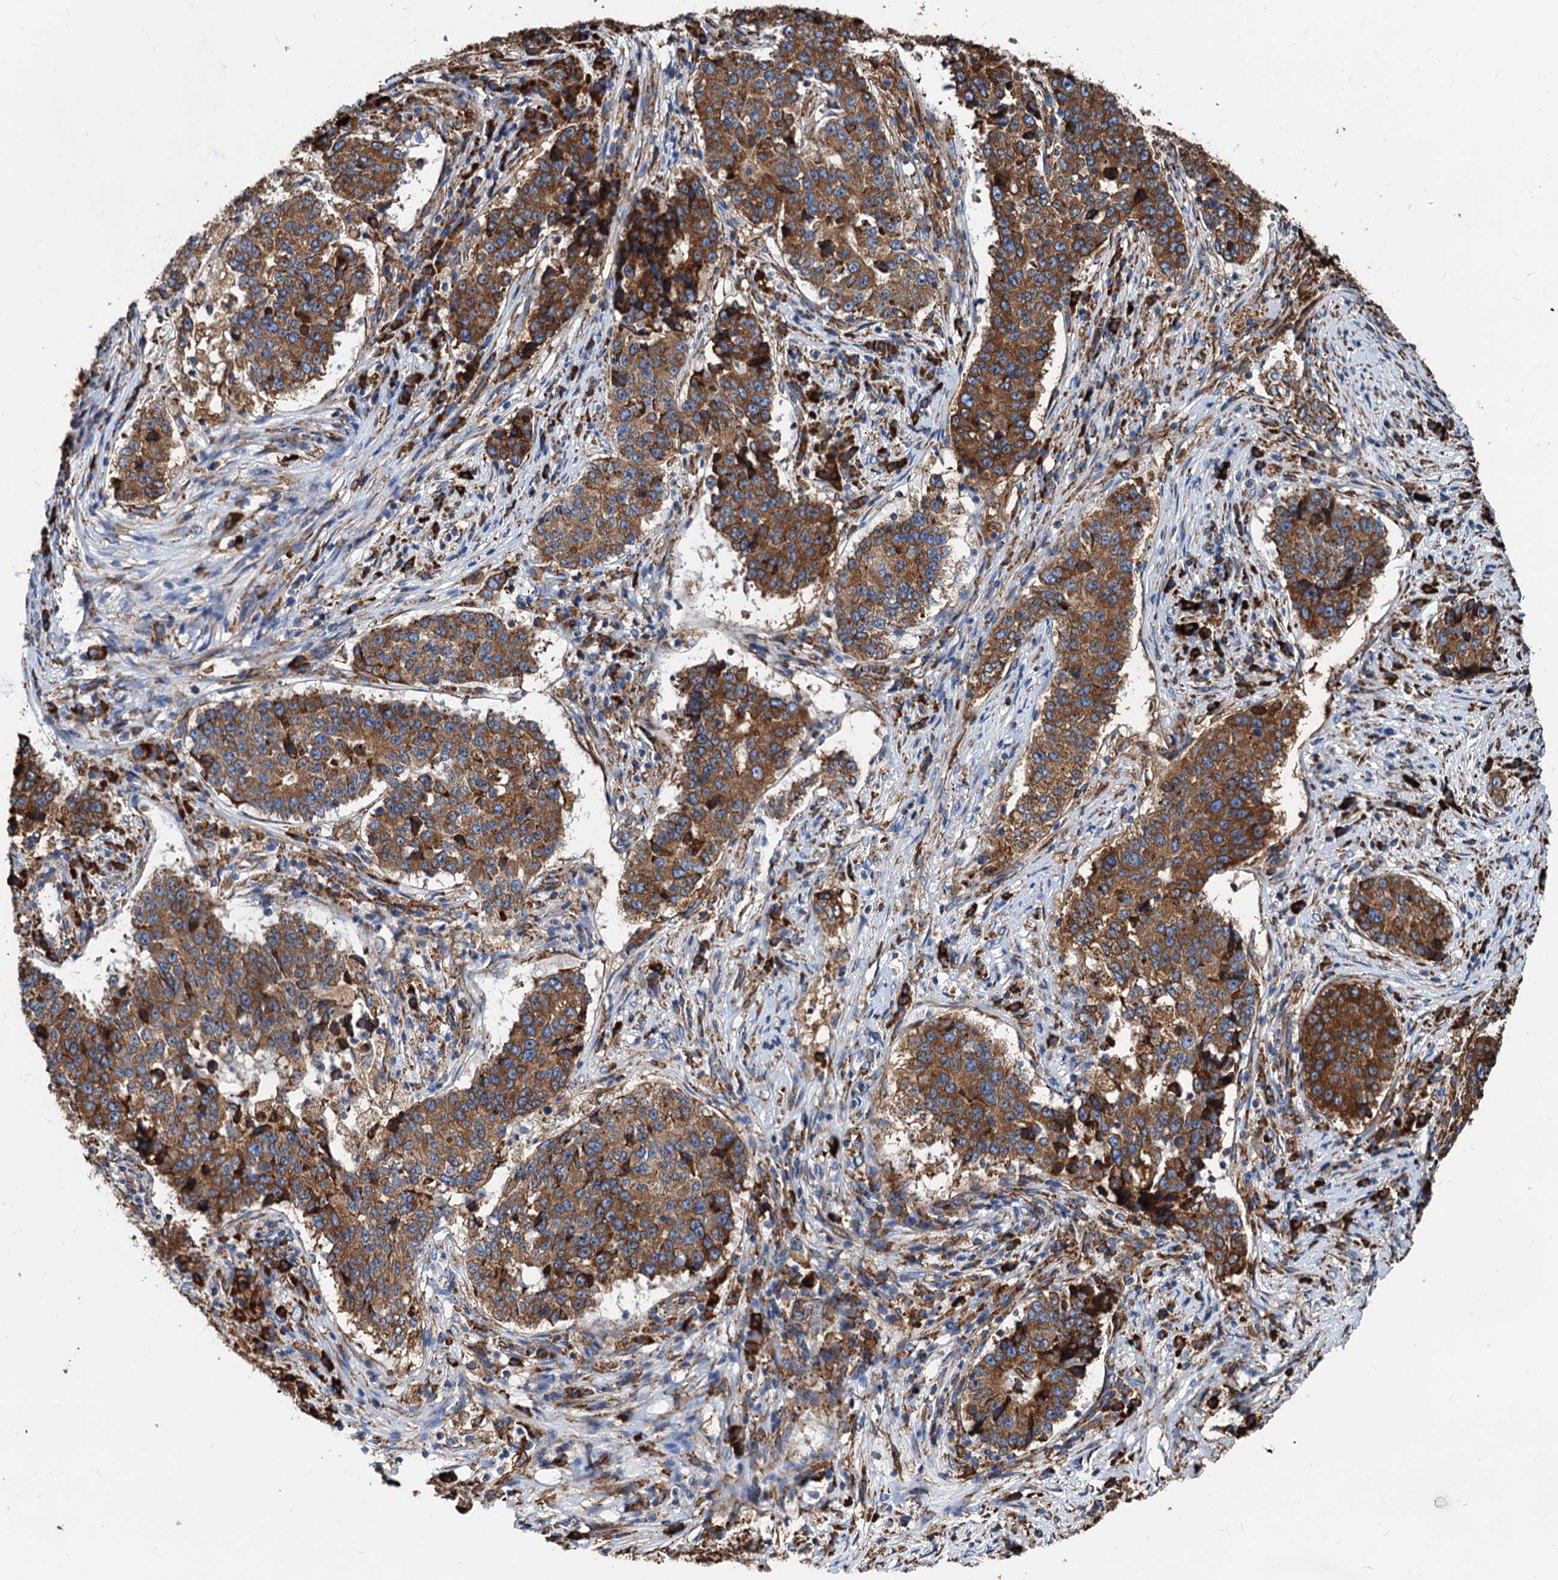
{"staining": {"intensity": "strong", "quantity": ">75%", "location": "cytoplasmic/membranous"}, "tissue": "stomach cancer", "cell_type": "Tumor cells", "image_type": "cancer", "snomed": [{"axis": "morphology", "description": "Adenocarcinoma, NOS"}, {"axis": "topography", "description": "Stomach"}], "caption": "The histopathology image exhibits a brown stain indicating the presence of a protein in the cytoplasmic/membranous of tumor cells in adenocarcinoma (stomach).", "gene": "HSPA5", "patient": {"sex": "male", "age": 59}}